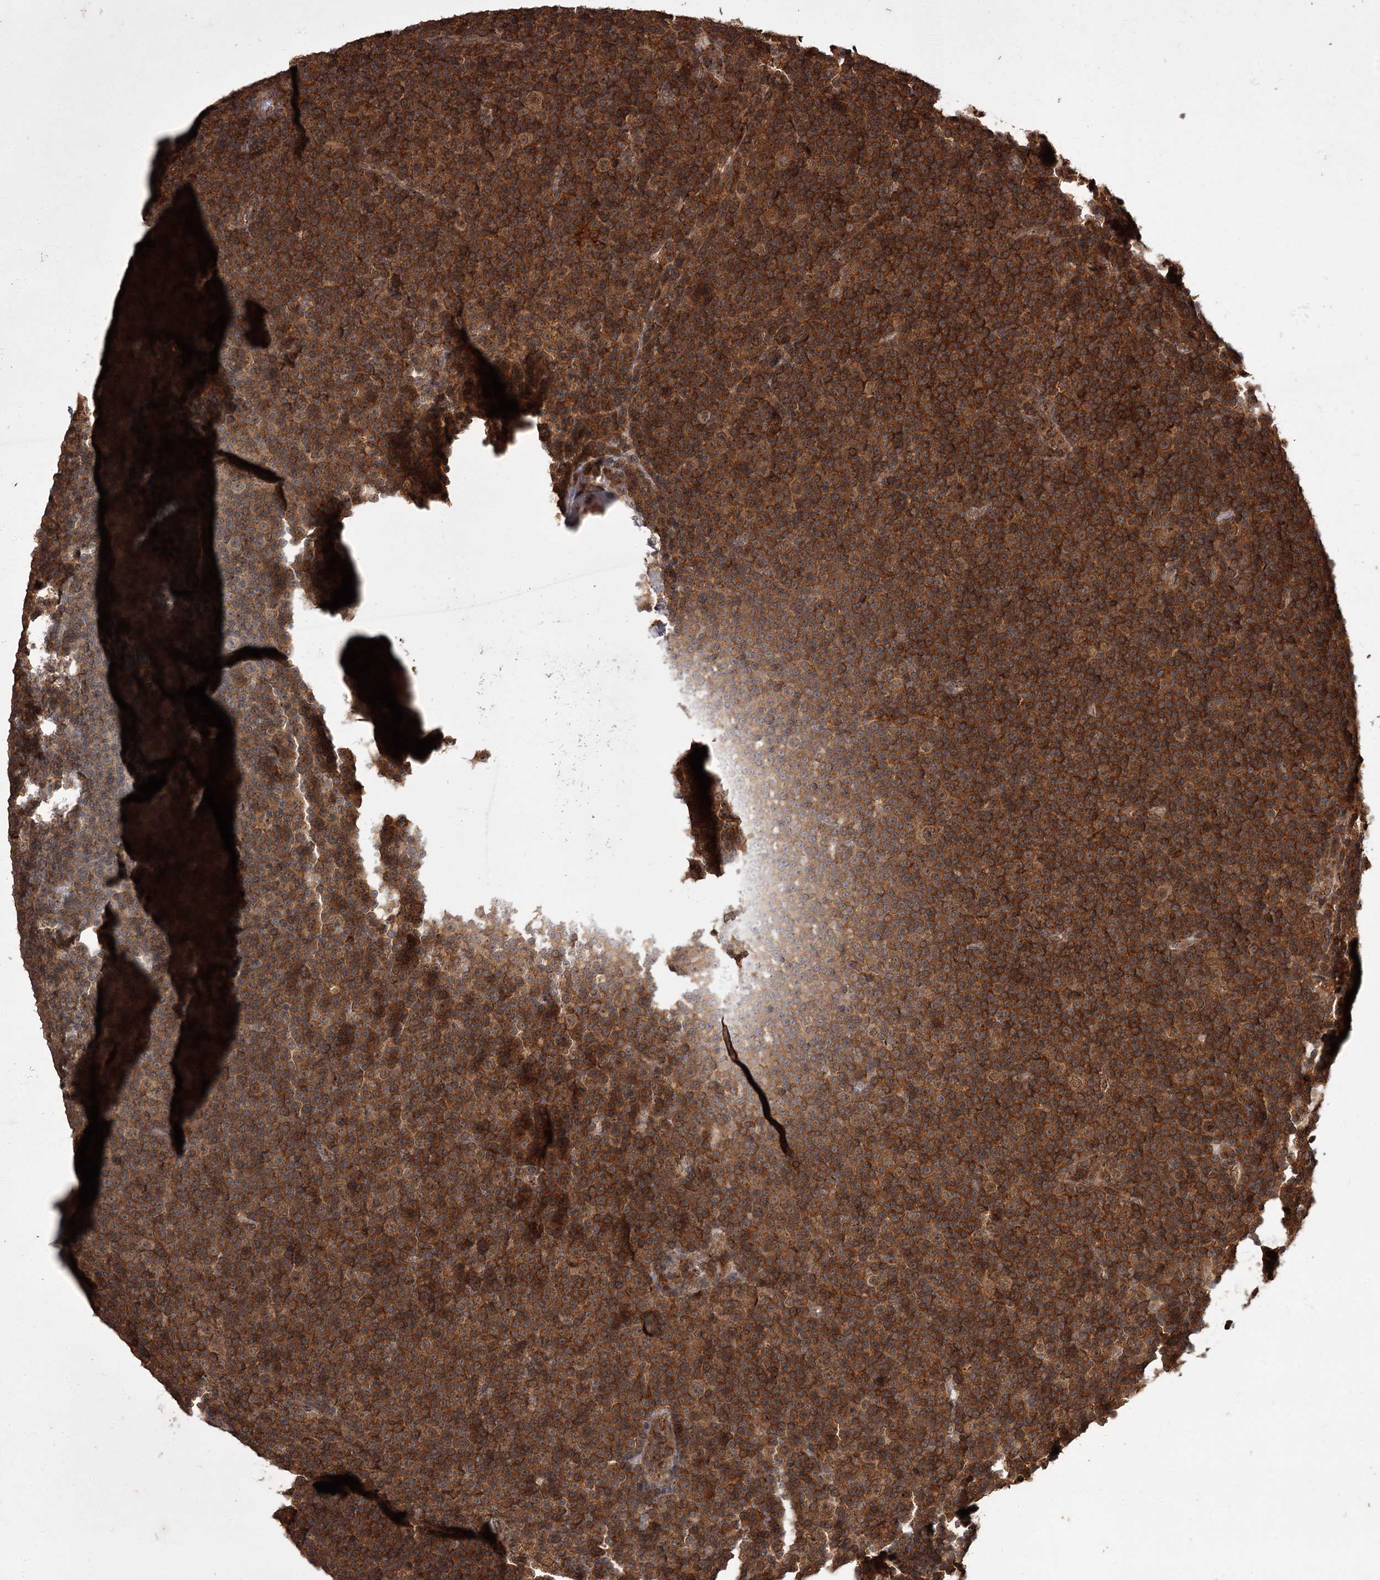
{"staining": {"intensity": "strong", "quantity": ">75%", "location": "cytoplasmic/membranous"}, "tissue": "lymphoma", "cell_type": "Tumor cells", "image_type": "cancer", "snomed": [{"axis": "morphology", "description": "Malignant lymphoma, non-Hodgkin's type, Low grade"}, {"axis": "topography", "description": "Lymph node"}], "caption": "Lymphoma stained for a protein (brown) shows strong cytoplasmic/membranous positive expression in about >75% of tumor cells.", "gene": "TBC1D23", "patient": {"sex": "female", "age": 67}}